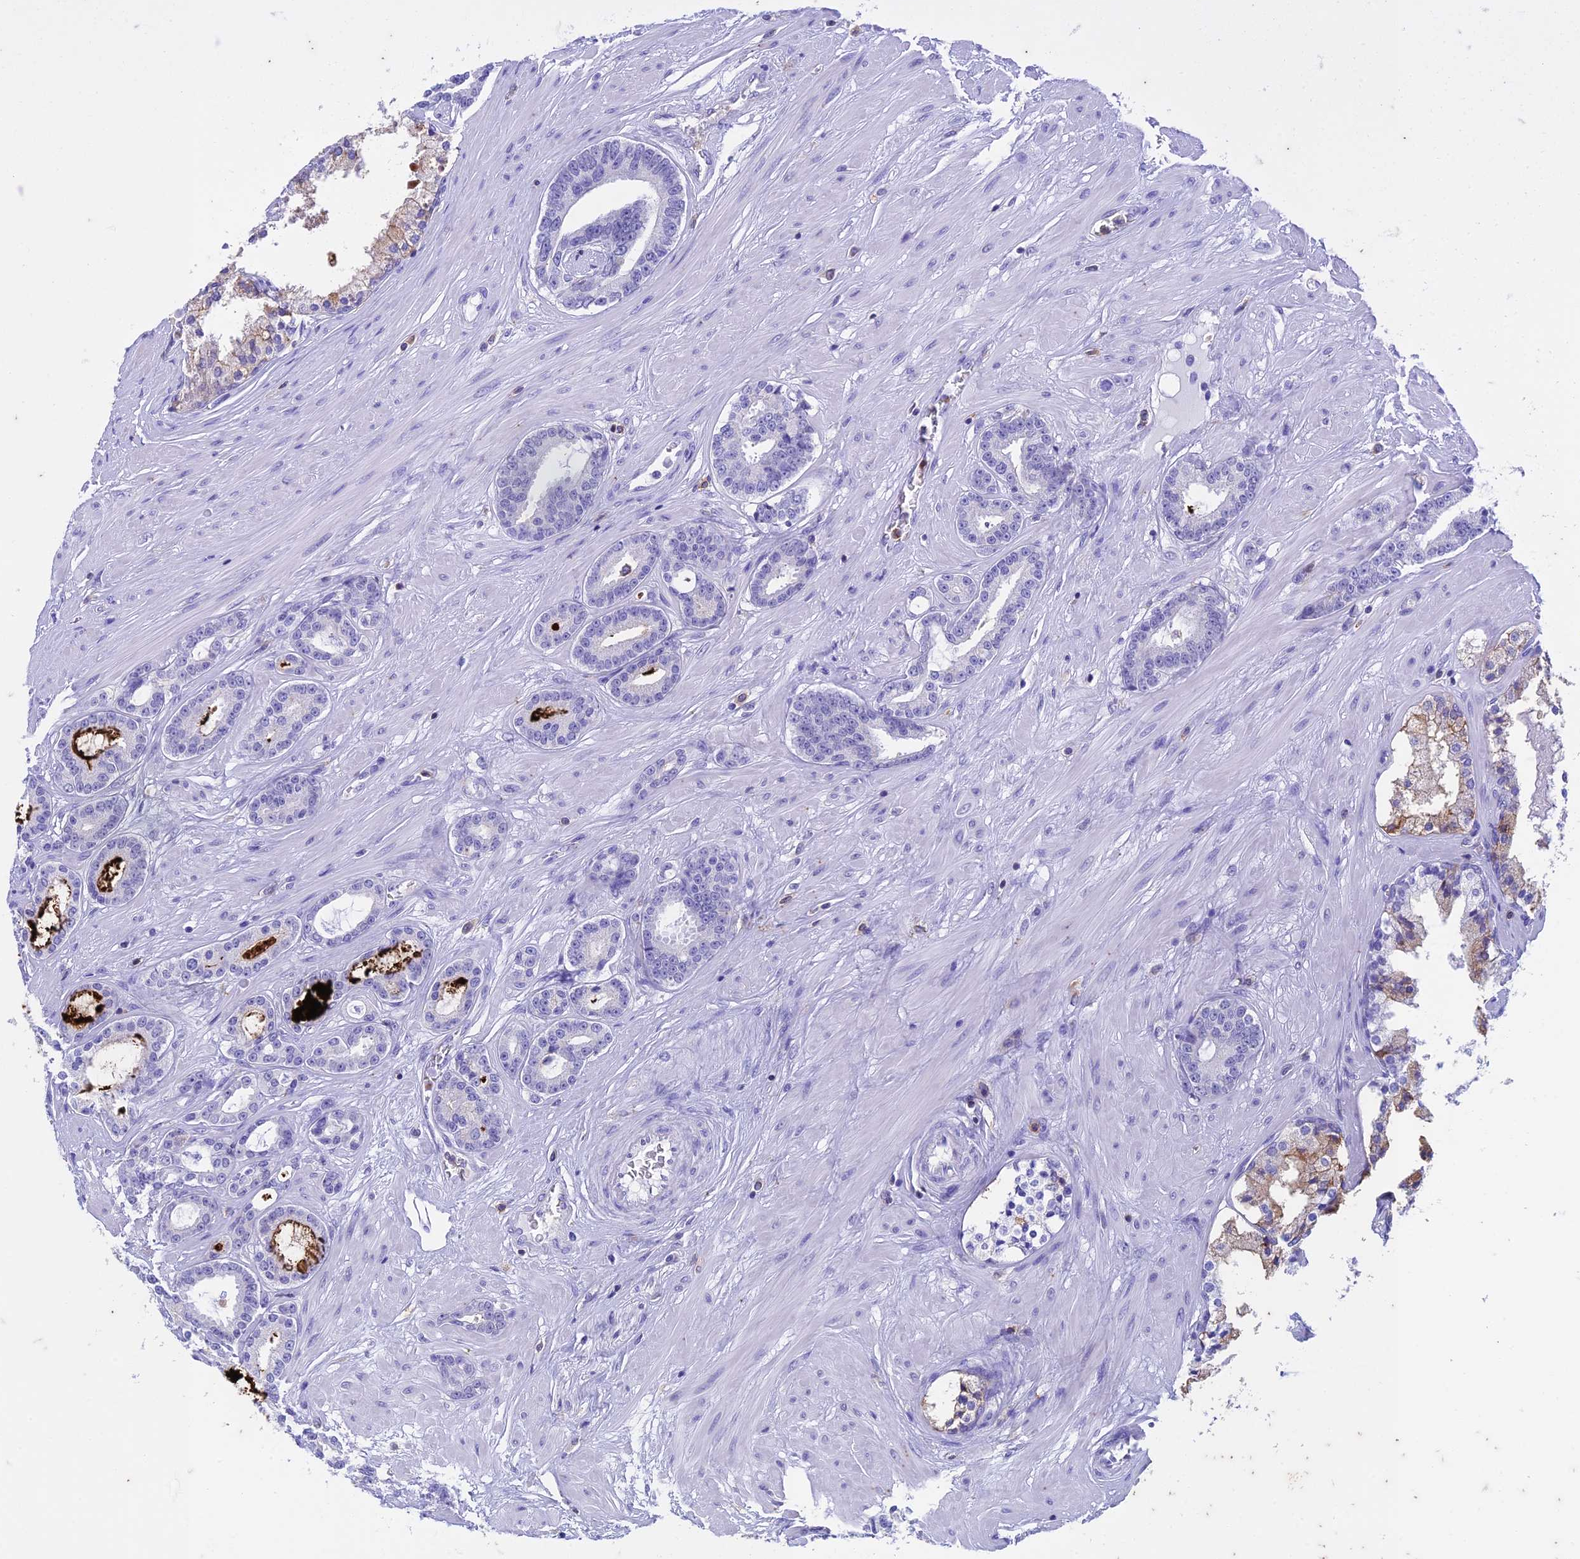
{"staining": {"intensity": "weak", "quantity": "<25%", "location": "cytoplasmic/membranous"}, "tissue": "prostate cancer", "cell_type": "Tumor cells", "image_type": "cancer", "snomed": [{"axis": "morphology", "description": "Adenocarcinoma, High grade"}, {"axis": "topography", "description": "Prostate"}], "caption": "This is an immunohistochemistry (IHC) image of human prostate cancer. There is no positivity in tumor cells.", "gene": "FGF7", "patient": {"sex": "male", "age": 58}}